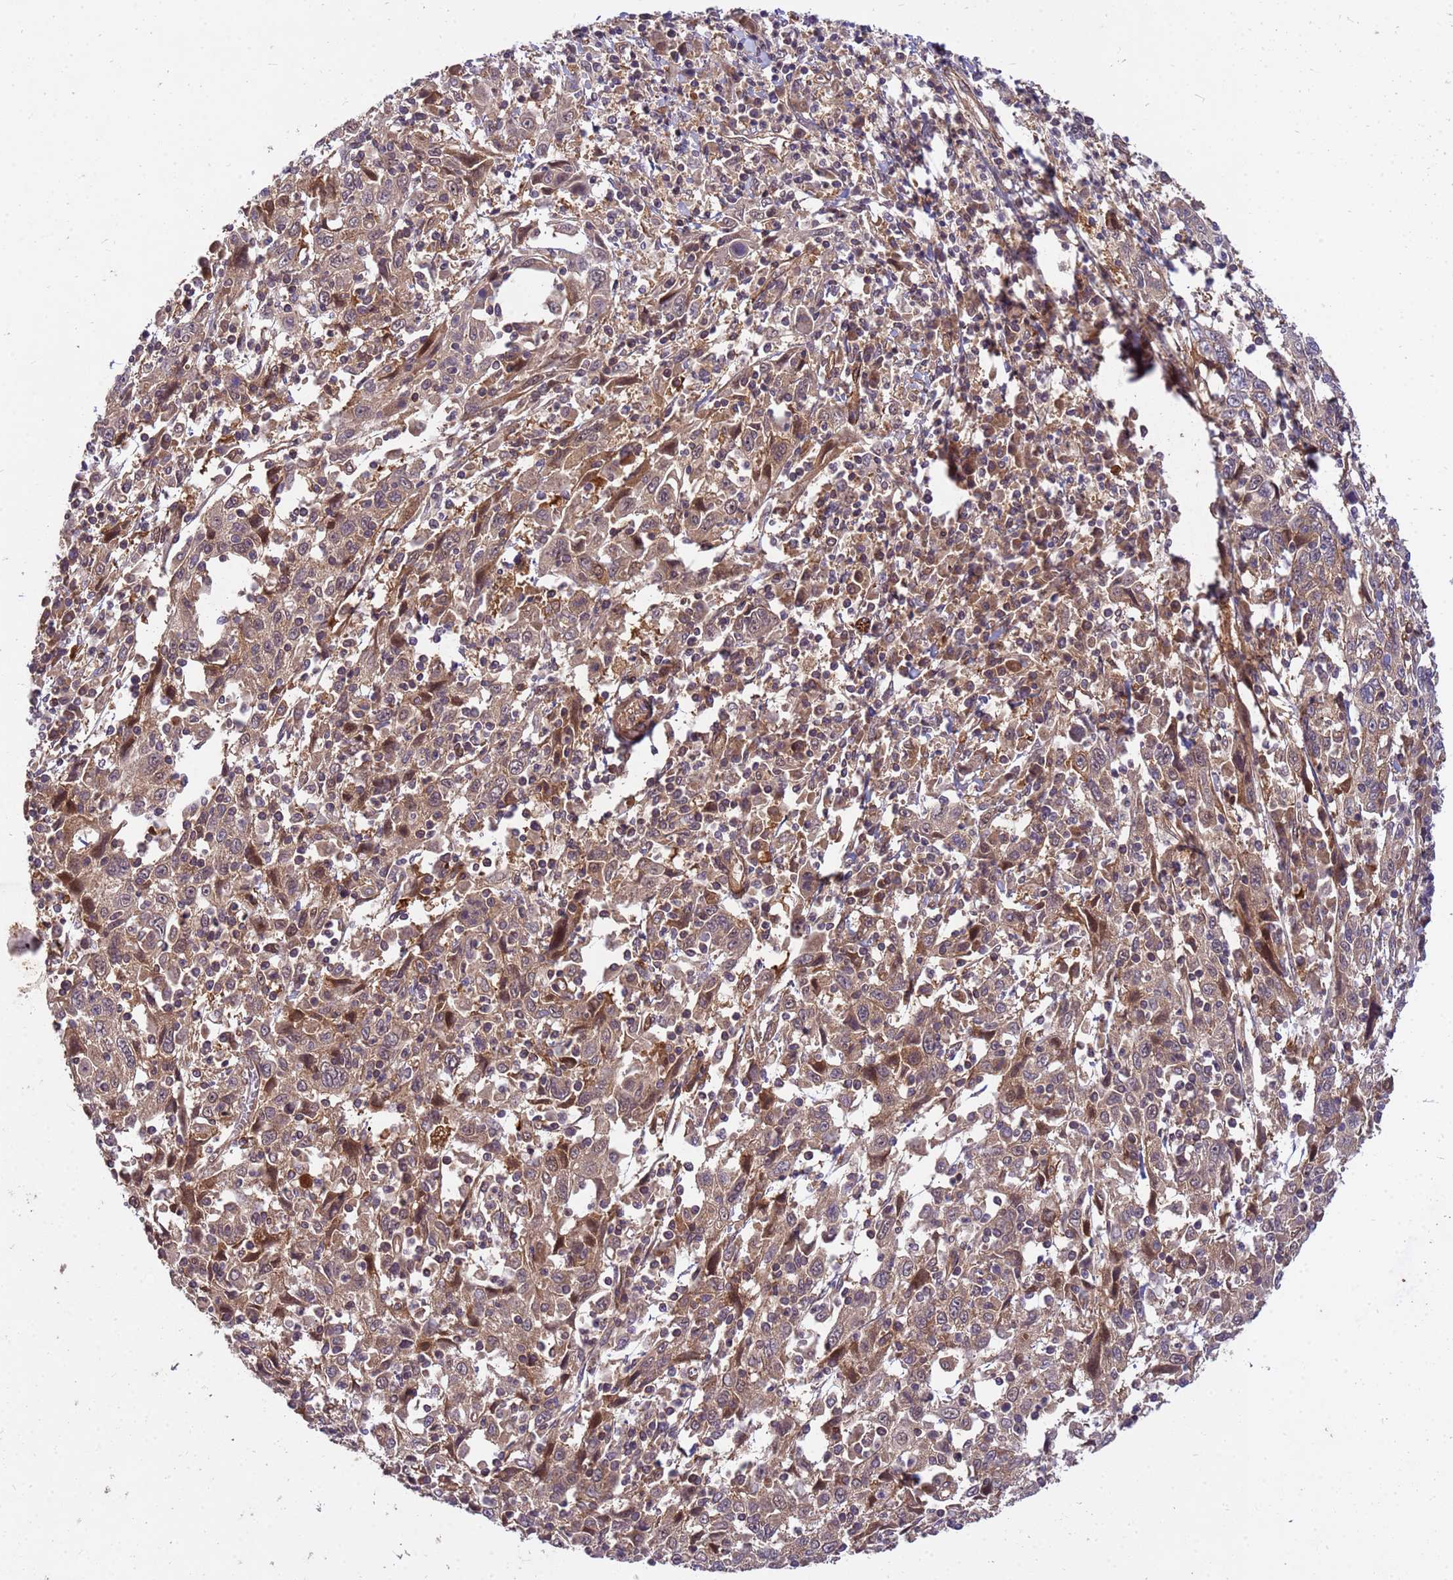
{"staining": {"intensity": "weak", "quantity": ">75%", "location": "cytoplasmic/membranous"}, "tissue": "cervical cancer", "cell_type": "Tumor cells", "image_type": "cancer", "snomed": [{"axis": "morphology", "description": "Squamous cell carcinoma, NOS"}, {"axis": "topography", "description": "Cervix"}], "caption": "The immunohistochemical stain shows weak cytoplasmic/membranous positivity in tumor cells of squamous cell carcinoma (cervical) tissue.", "gene": "PPP2CB", "patient": {"sex": "female", "age": 46}}